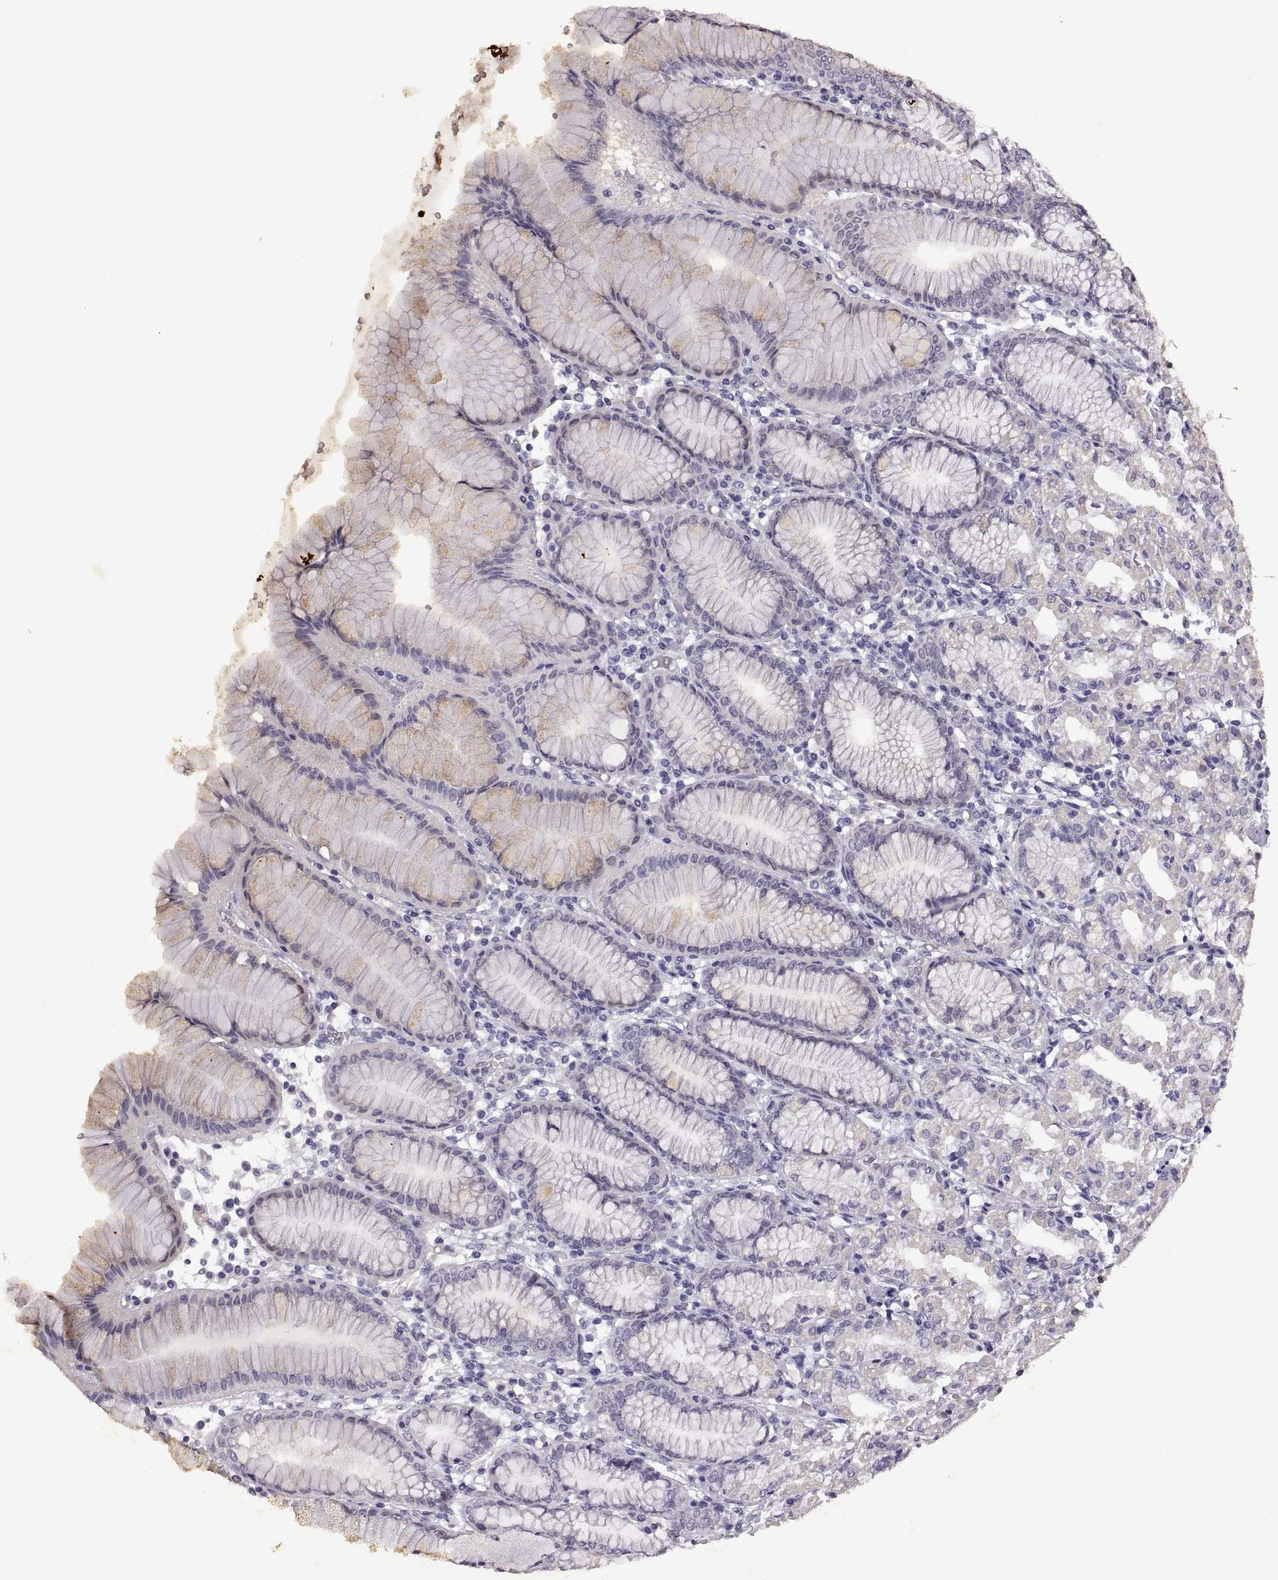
{"staining": {"intensity": "weak", "quantity": "<25%", "location": "cytoplasmic/membranous"}, "tissue": "stomach", "cell_type": "Glandular cells", "image_type": "normal", "snomed": [{"axis": "morphology", "description": "Normal tissue, NOS"}, {"axis": "topography", "description": "Skeletal muscle"}, {"axis": "topography", "description": "Stomach"}], "caption": "A photomicrograph of stomach stained for a protein demonstrates no brown staining in glandular cells.", "gene": "DEFB136", "patient": {"sex": "female", "age": 57}}